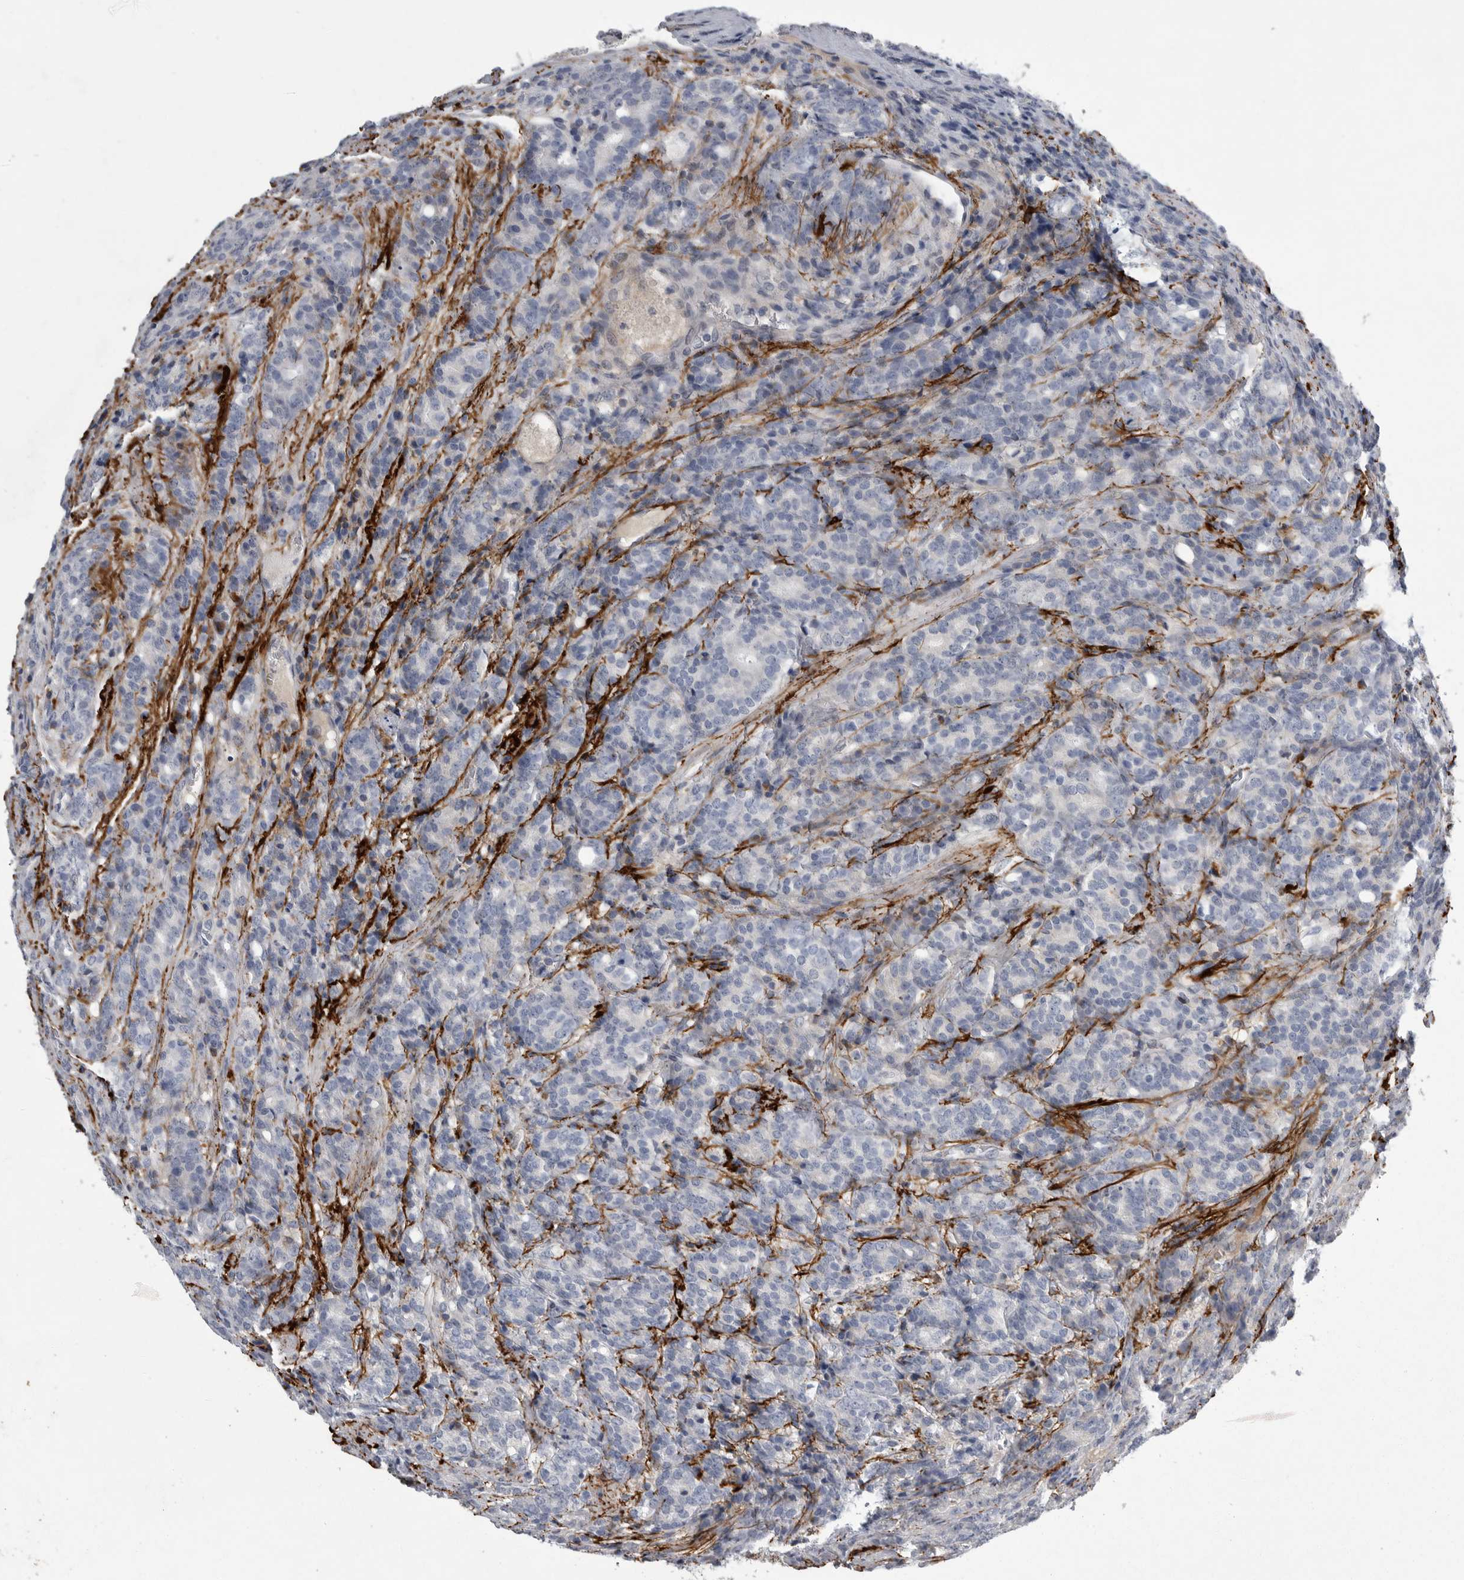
{"staining": {"intensity": "negative", "quantity": "none", "location": "none"}, "tissue": "prostate cancer", "cell_type": "Tumor cells", "image_type": "cancer", "snomed": [{"axis": "morphology", "description": "Adenocarcinoma, High grade"}, {"axis": "topography", "description": "Prostate"}], "caption": "A photomicrograph of prostate cancer stained for a protein exhibits no brown staining in tumor cells. The staining was performed using DAB (3,3'-diaminobenzidine) to visualize the protein expression in brown, while the nuclei were stained in blue with hematoxylin (Magnification: 20x).", "gene": "CRP", "patient": {"sex": "male", "age": 62}}